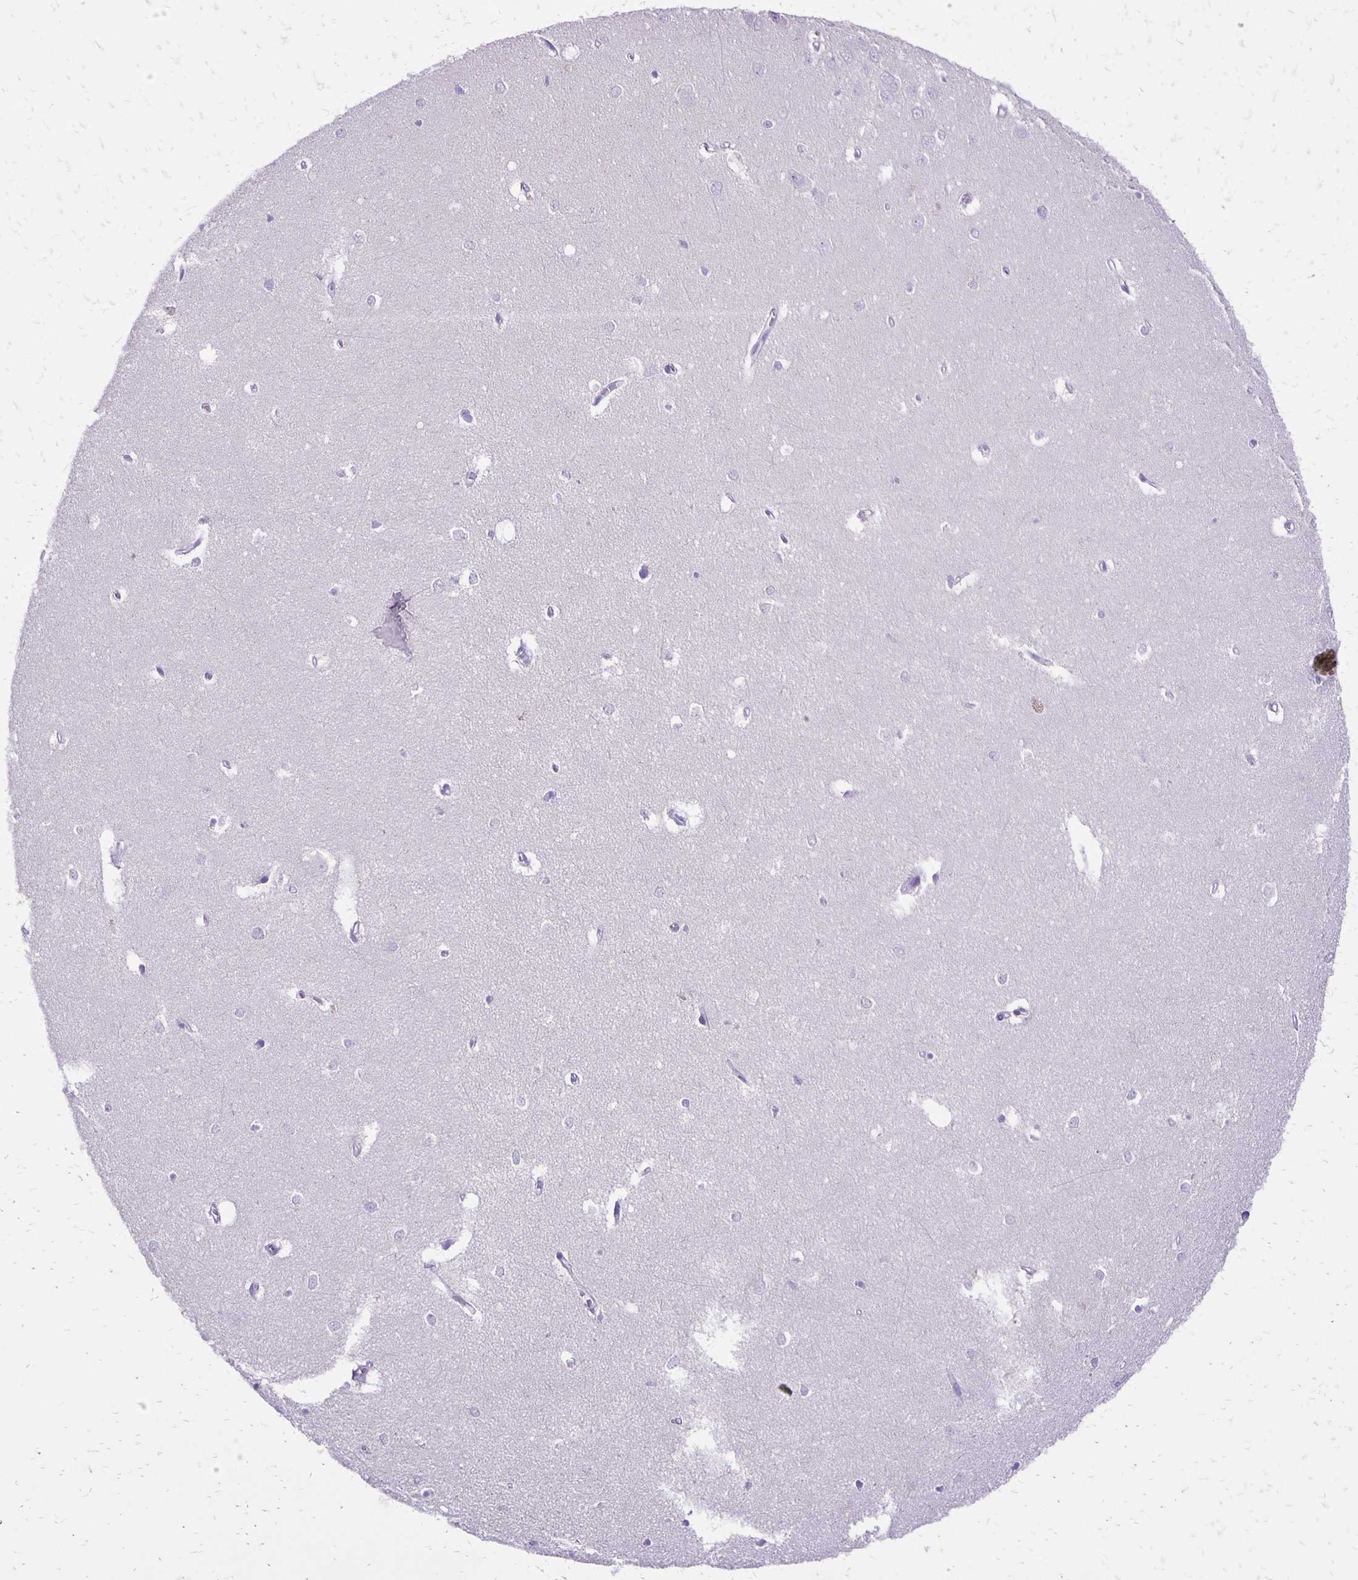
{"staining": {"intensity": "negative", "quantity": "none", "location": "none"}, "tissue": "hippocampus", "cell_type": "Glial cells", "image_type": "normal", "snomed": [{"axis": "morphology", "description": "Normal tissue, NOS"}, {"axis": "topography", "description": "Hippocampus"}], "caption": "An image of human hippocampus is negative for staining in glial cells. The staining is performed using DAB (3,3'-diaminobenzidine) brown chromogen with nuclei counter-stained in using hematoxylin.", "gene": "ANKRD45", "patient": {"sex": "female", "age": 64}}